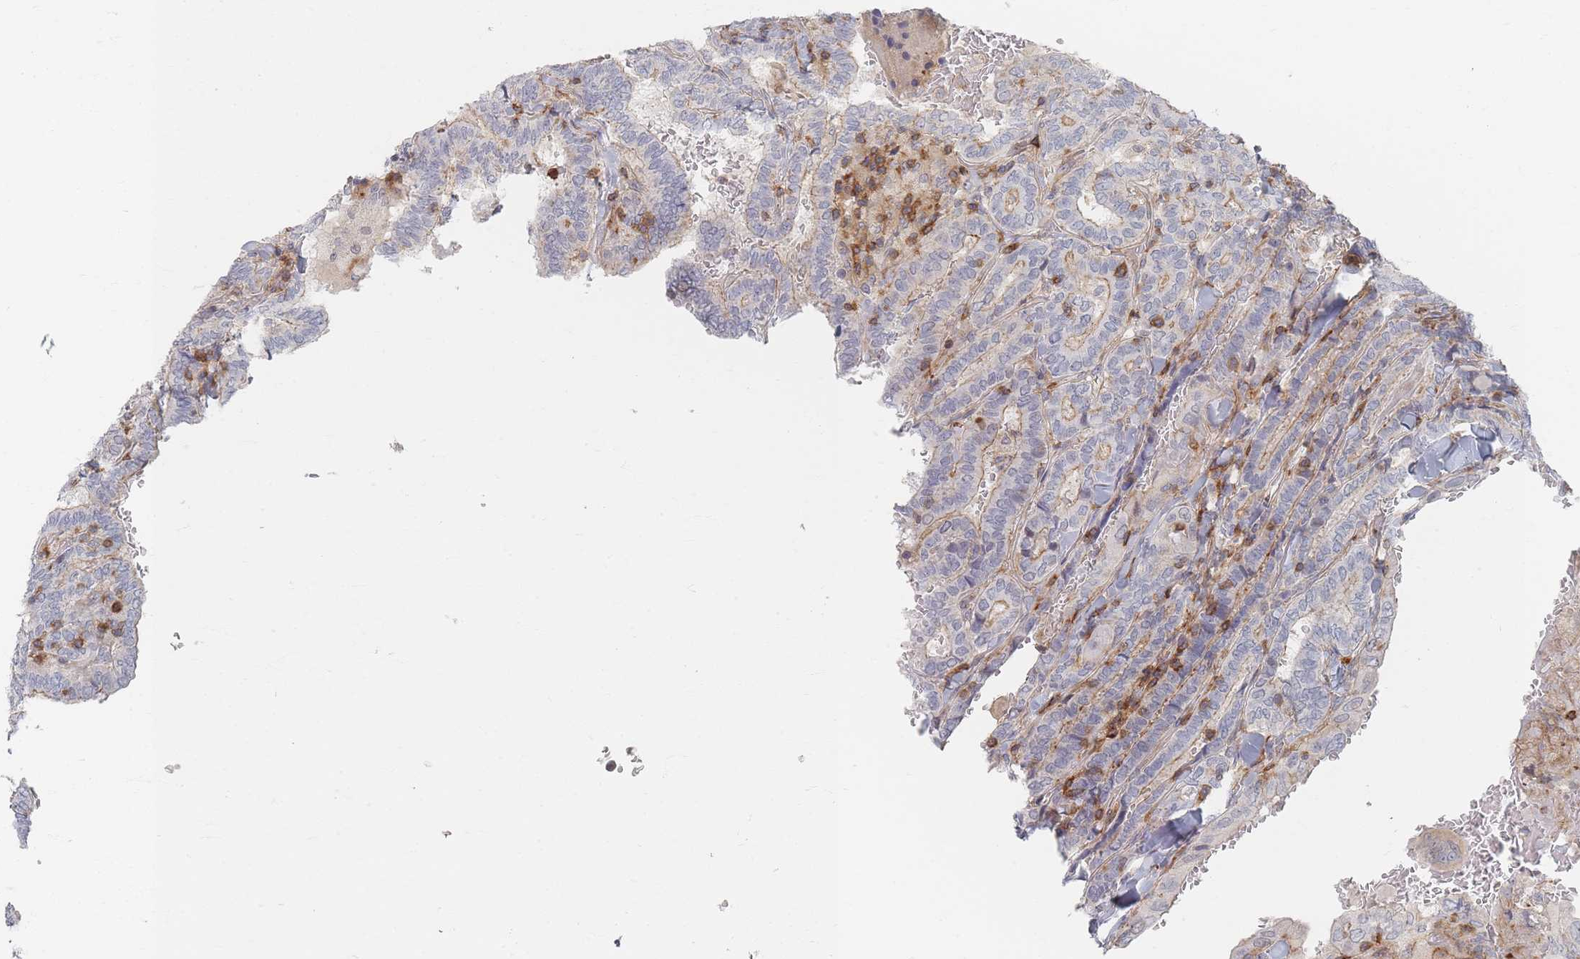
{"staining": {"intensity": "negative", "quantity": "none", "location": "none"}, "tissue": "thyroid cancer", "cell_type": "Tumor cells", "image_type": "cancer", "snomed": [{"axis": "morphology", "description": "Papillary adenocarcinoma, NOS"}, {"axis": "topography", "description": "Thyroid gland"}], "caption": "This is an IHC image of thyroid papillary adenocarcinoma. There is no staining in tumor cells.", "gene": "ZNF852", "patient": {"sex": "female", "age": 72}}